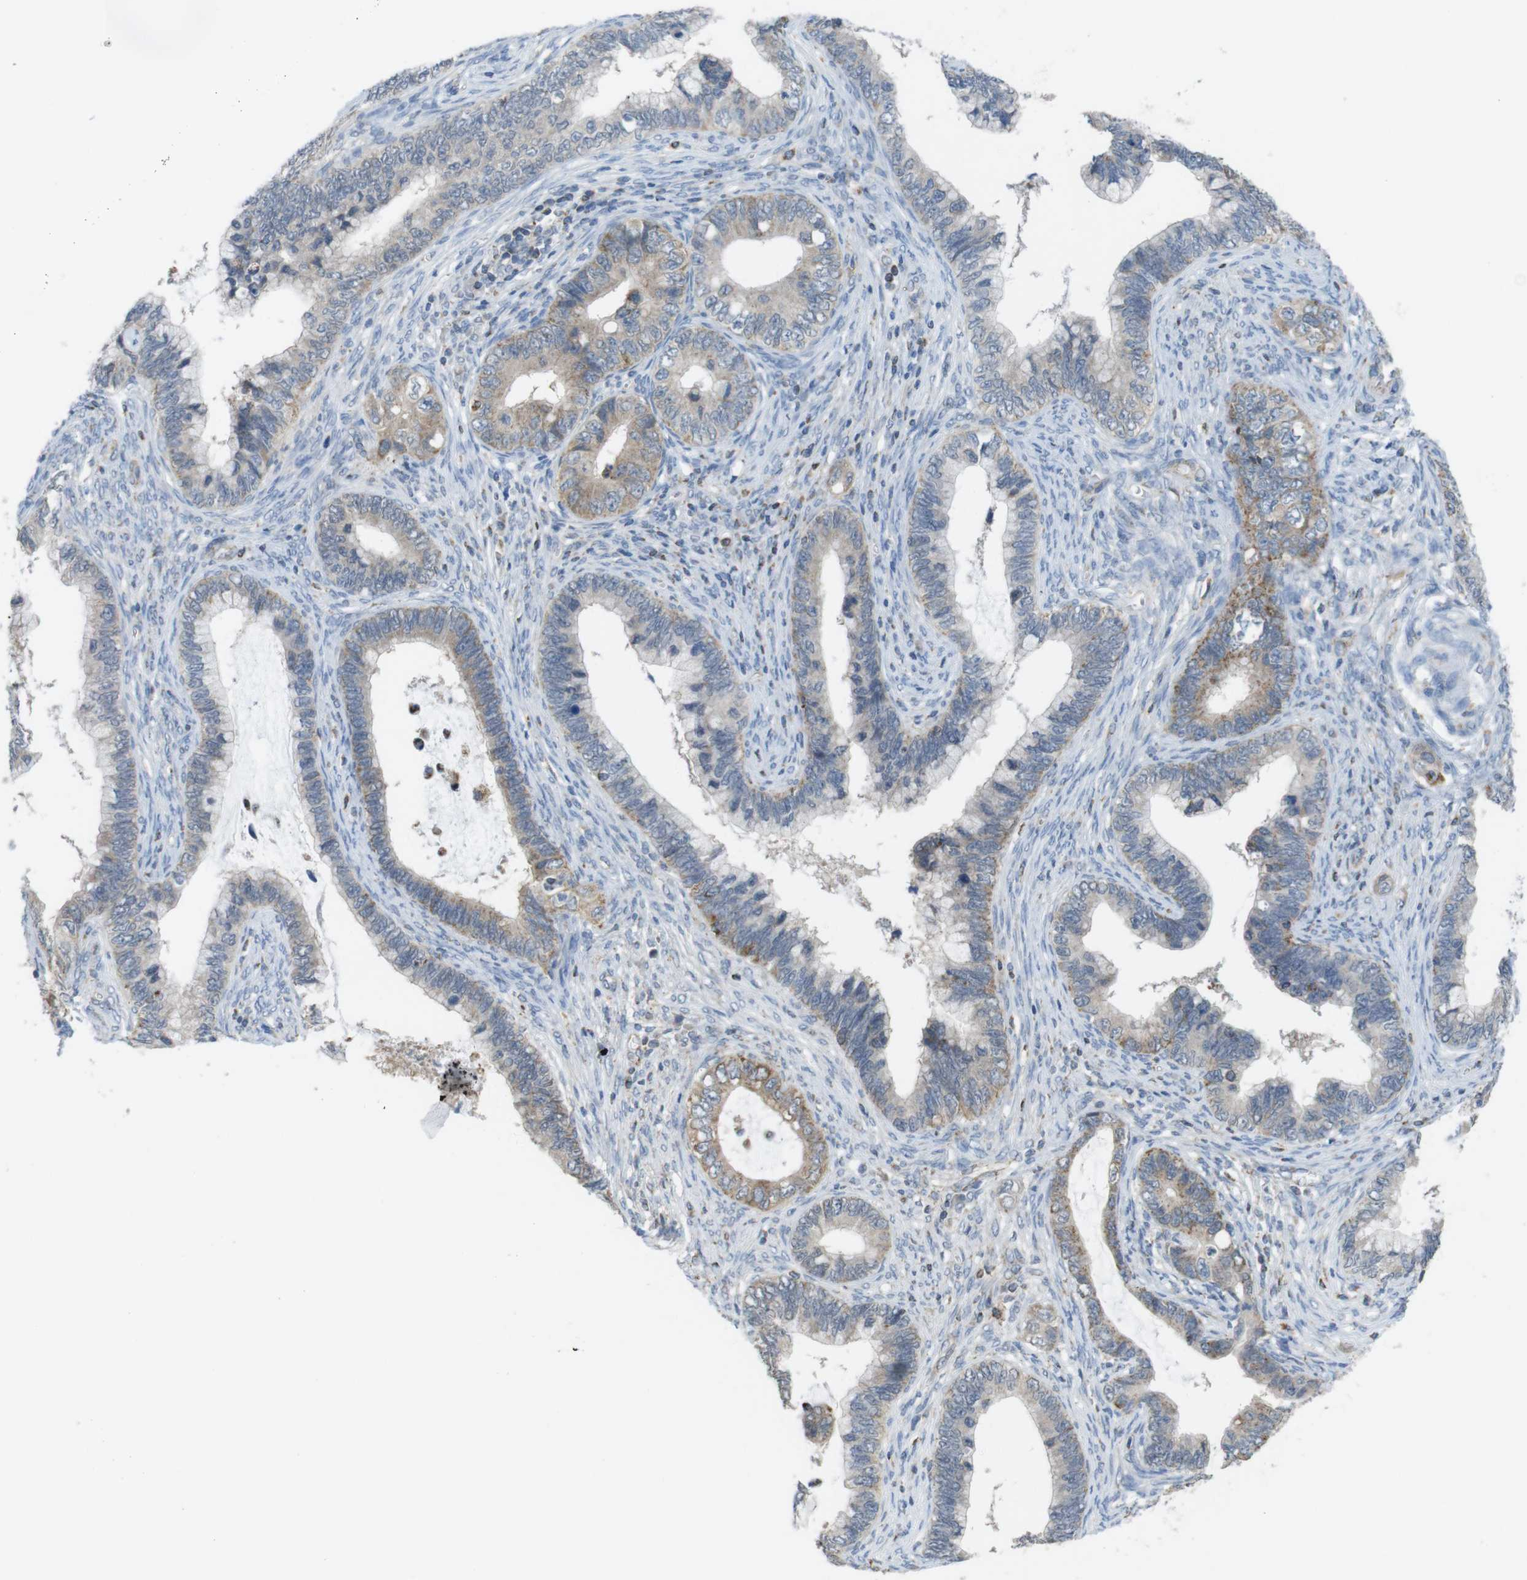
{"staining": {"intensity": "moderate", "quantity": "25%-75%", "location": "cytoplasmic/membranous"}, "tissue": "cervical cancer", "cell_type": "Tumor cells", "image_type": "cancer", "snomed": [{"axis": "morphology", "description": "Adenocarcinoma, NOS"}, {"axis": "topography", "description": "Cervix"}], "caption": "A high-resolution image shows immunohistochemistry (IHC) staining of cervical adenocarcinoma, which reveals moderate cytoplasmic/membranous staining in approximately 25%-75% of tumor cells.", "gene": "GRIK2", "patient": {"sex": "female", "age": 44}}